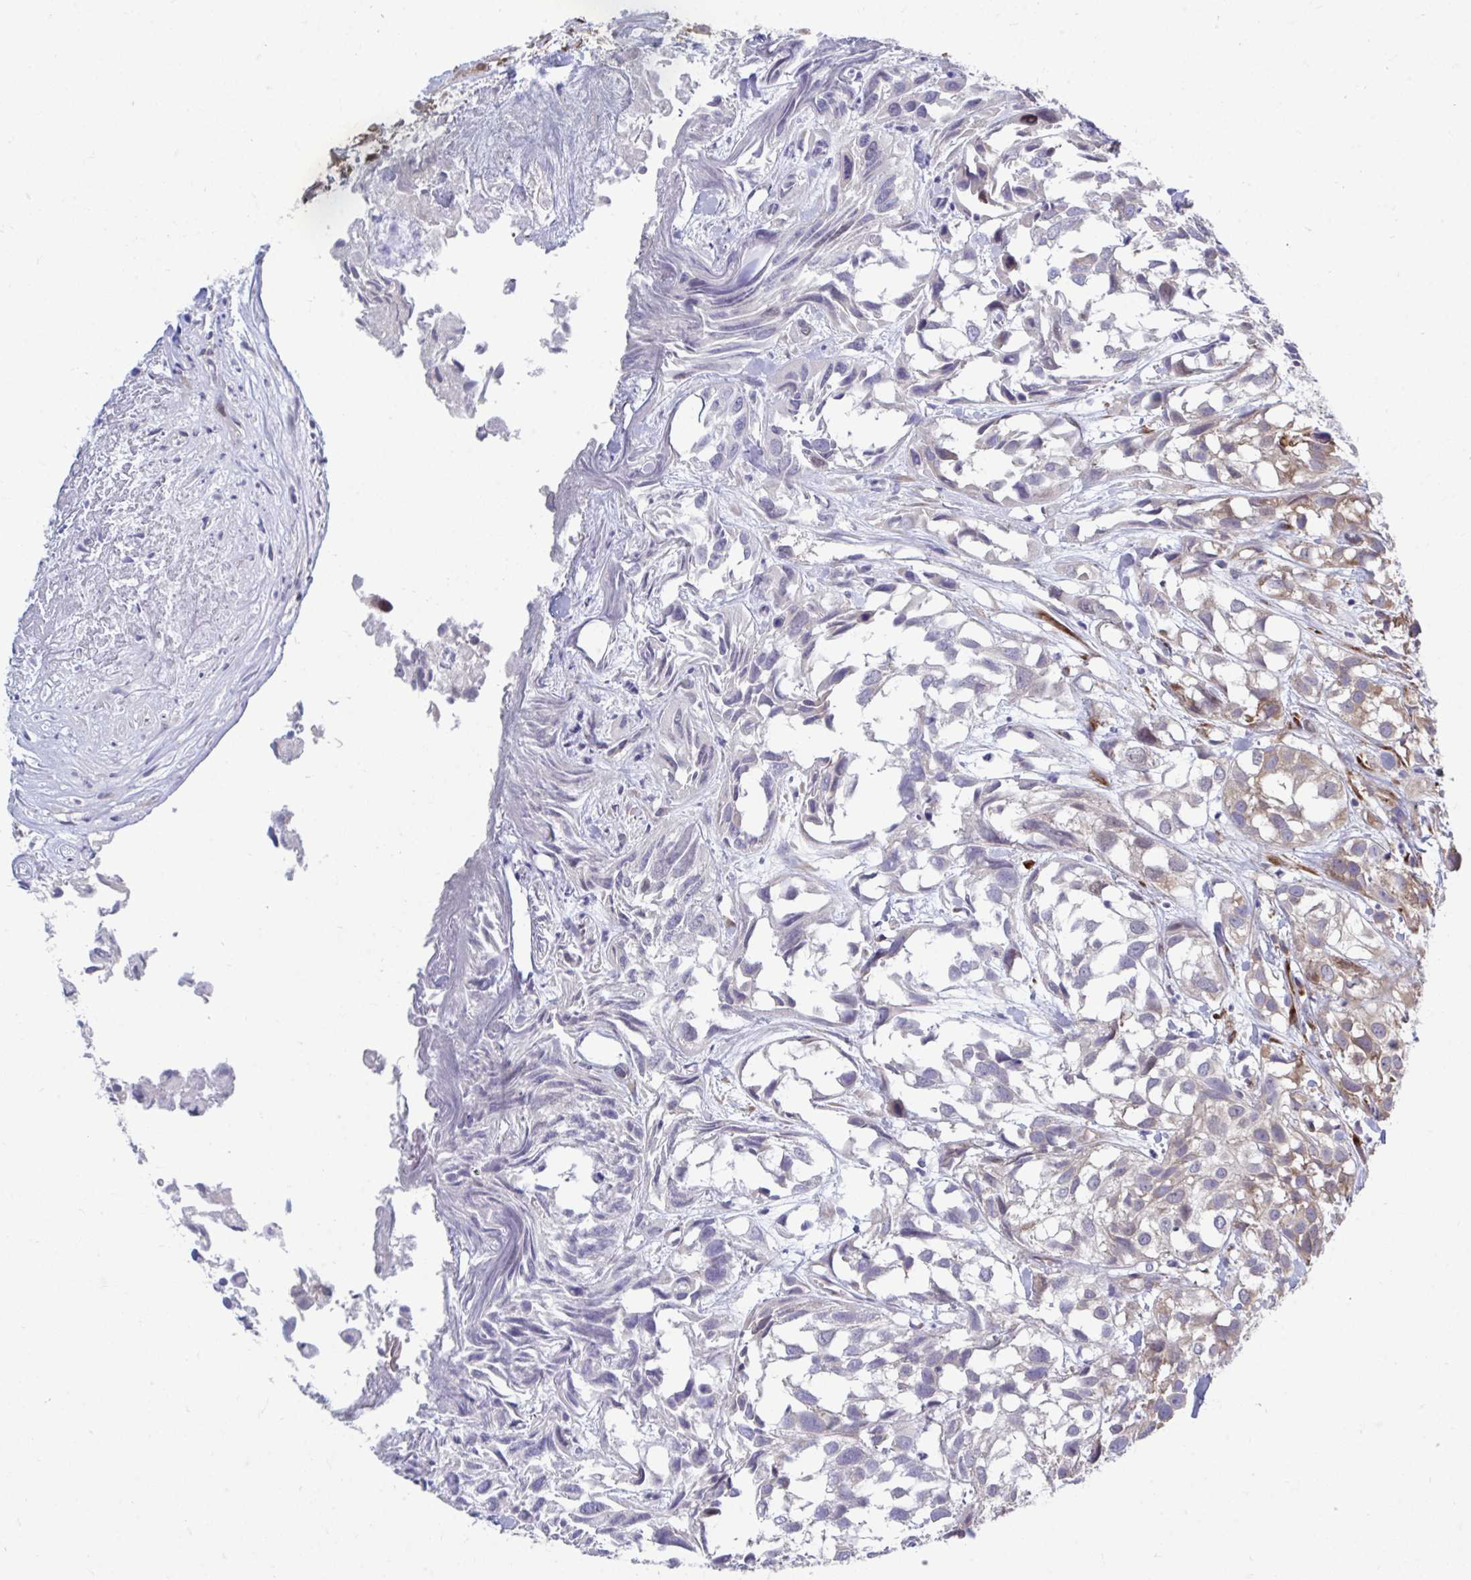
{"staining": {"intensity": "moderate", "quantity": "25%-75%", "location": "cytoplasmic/membranous"}, "tissue": "urothelial cancer", "cell_type": "Tumor cells", "image_type": "cancer", "snomed": [{"axis": "morphology", "description": "Urothelial carcinoma, High grade"}, {"axis": "topography", "description": "Urinary bladder"}], "caption": "A medium amount of moderate cytoplasmic/membranous positivity is appreciated in about 25%-75% of tumor cells in high-grade urothelial carcinoma tissue. (Brightfield microscopy of DAB IHC at high magnification).", "gene": "SELENON", "patient": {"sex": "male", "age": 56}}